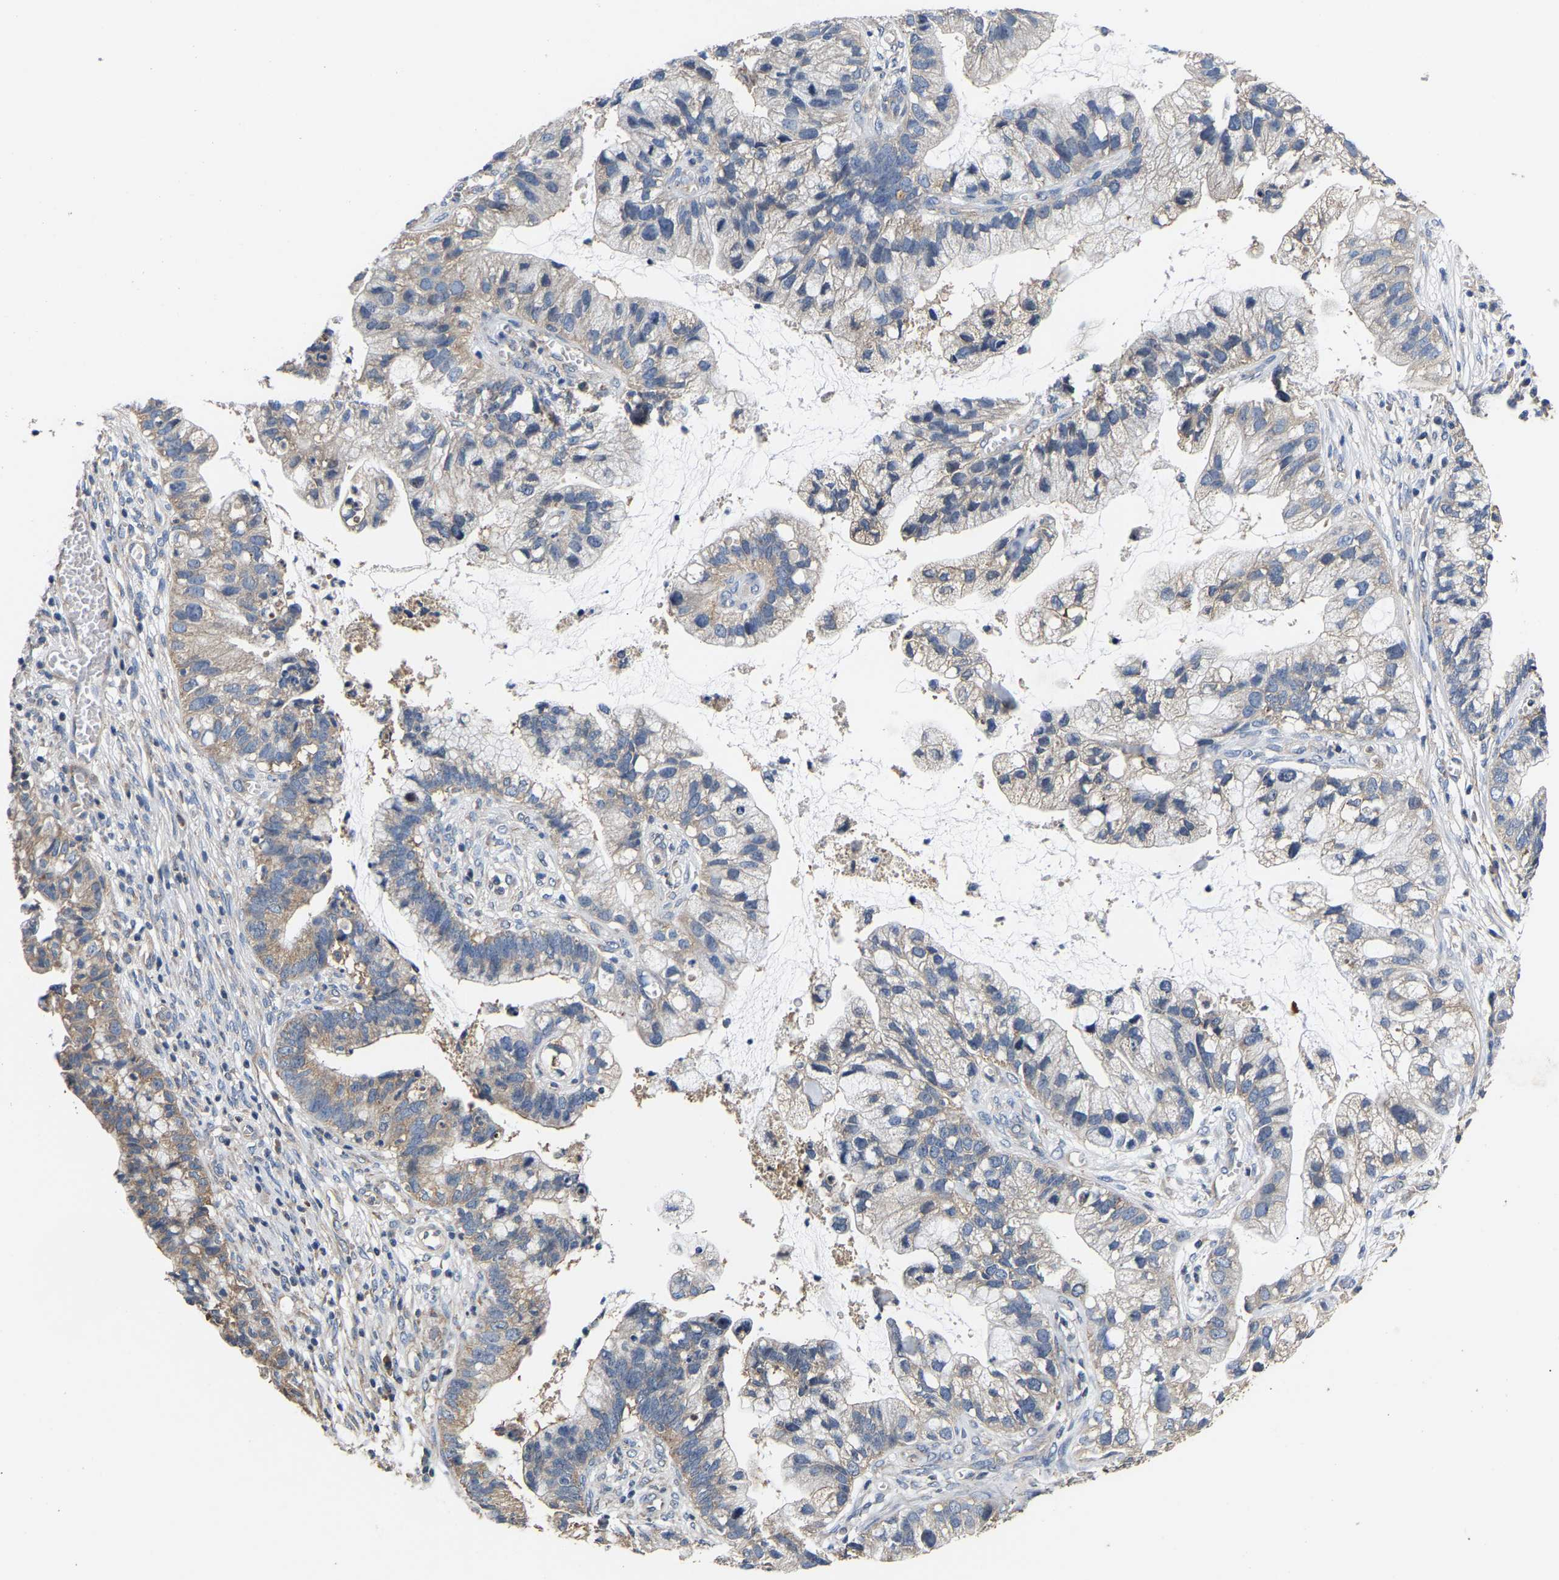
{"staining": {"intensity": "weak", "quantity": "<25%", "location": "cytoplasmic/membranous"}, "tissue": "cervical cancer", "cell_type": "Tumor cells", "image_type": "cancer", "snomed": [{"axis": "morphology", "description": "Adenocarcinoma, NOS"}, {"axis": "topography", "description": "Cervix"}], "caption": "Human cervical adenocarcinoma stained for a protein using immunohistochemistry (IHC) displays no positivity in tumor cells.", "gene": "AIMP2", "patient": {"sex": "female", "age": 44}}